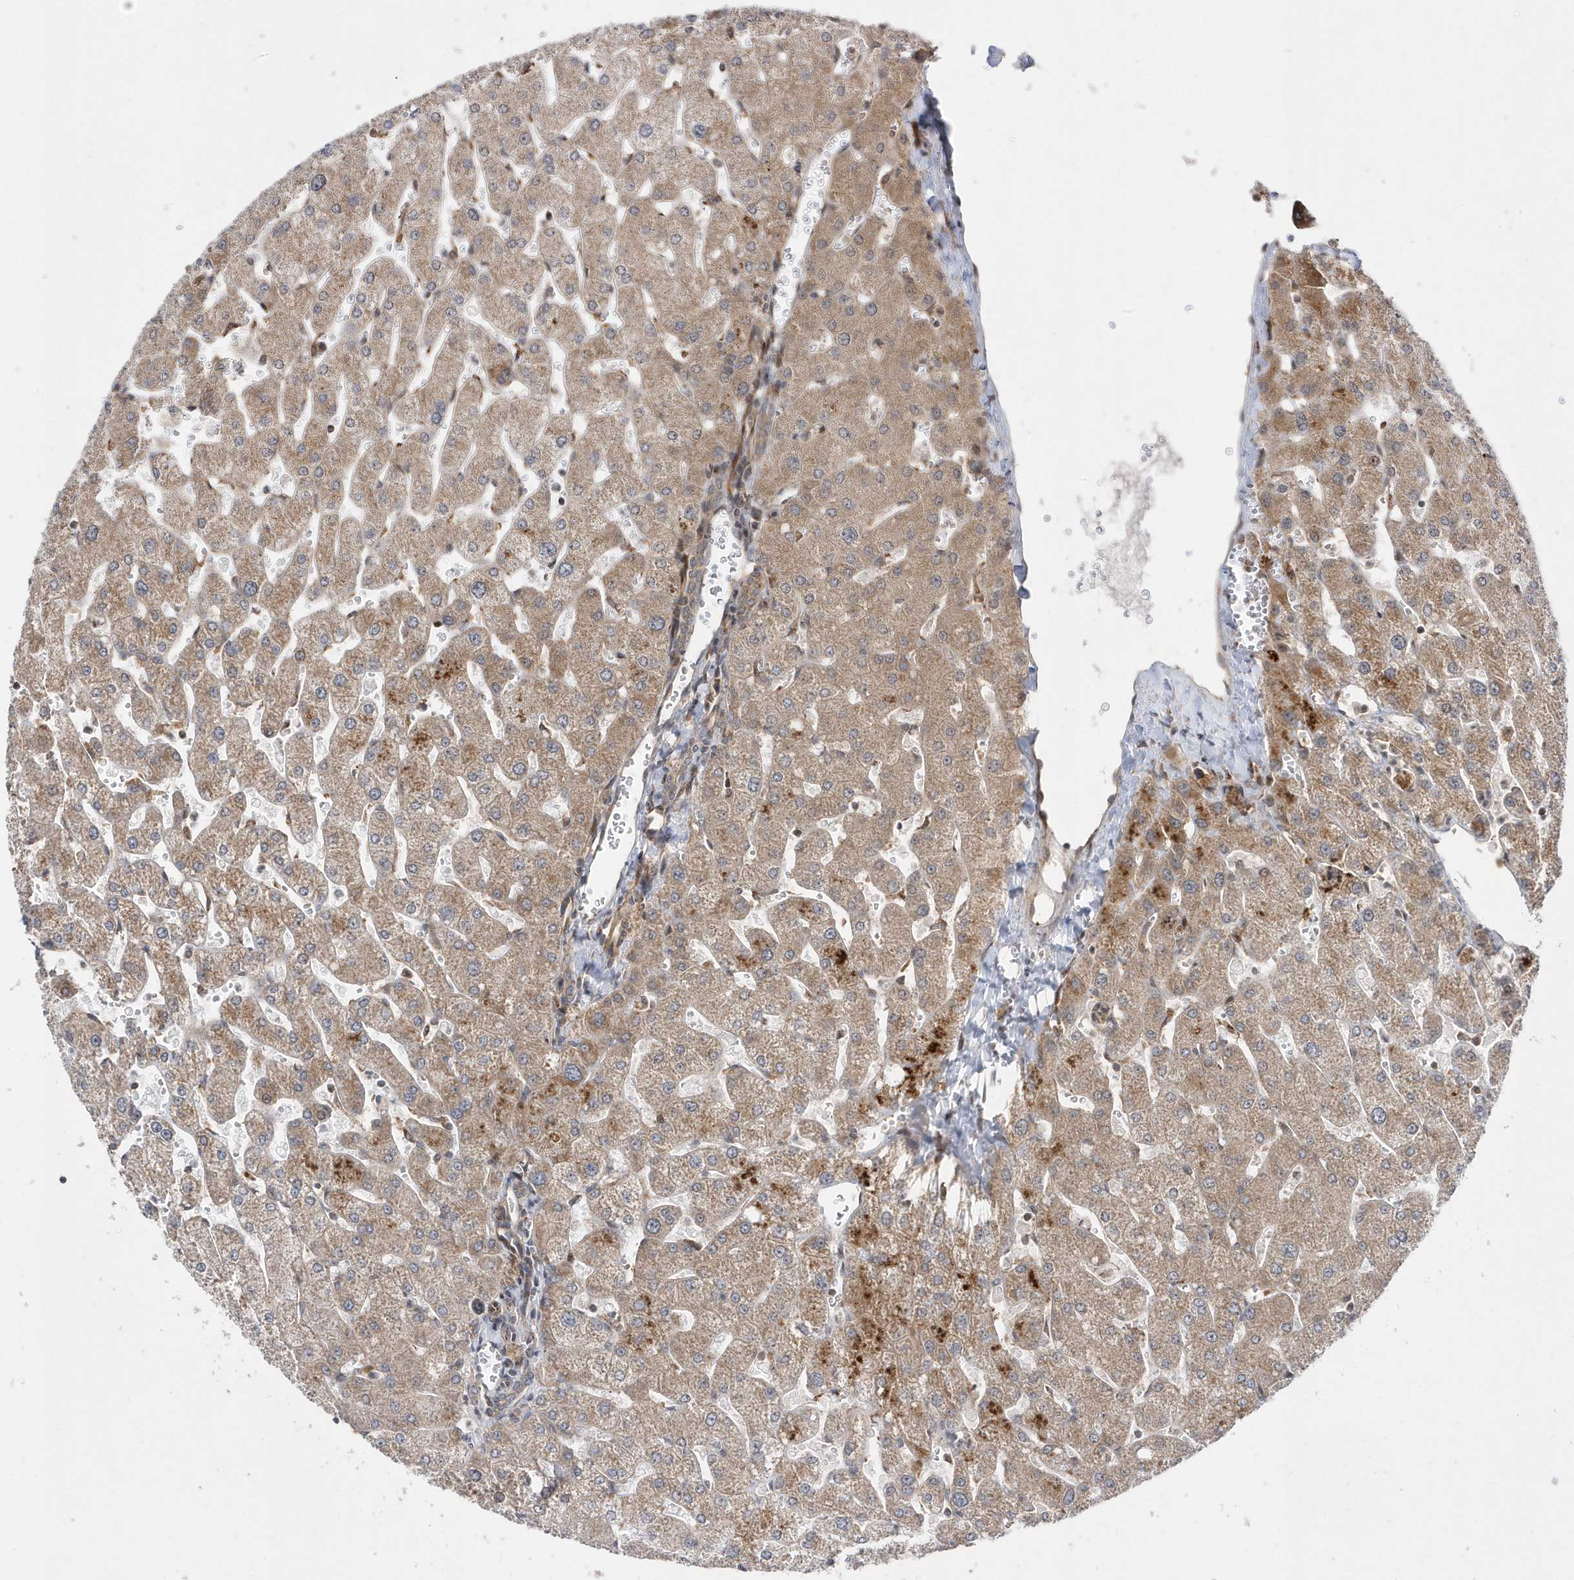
{"staining": {"intensity": "weak", "quantity": ">75%", "location": "cytoplasmic/membranous"}, "tissue": "liver", "cell_type": "Cholangiocytes", "image_type": "normal", "snomed": [{"axis": "morphology", "description": "Normal tissue, NOS"}, {"axis": "topography", "description": "Liver"}], "caption": "IHC of unremarkable human liver demonstrates low levels of weak cytoplasmic/membranous staining in approximately >75% of cholangiocytes.", "gene": "DALRD3", "patient": {"sex": "male", "age": 55}}